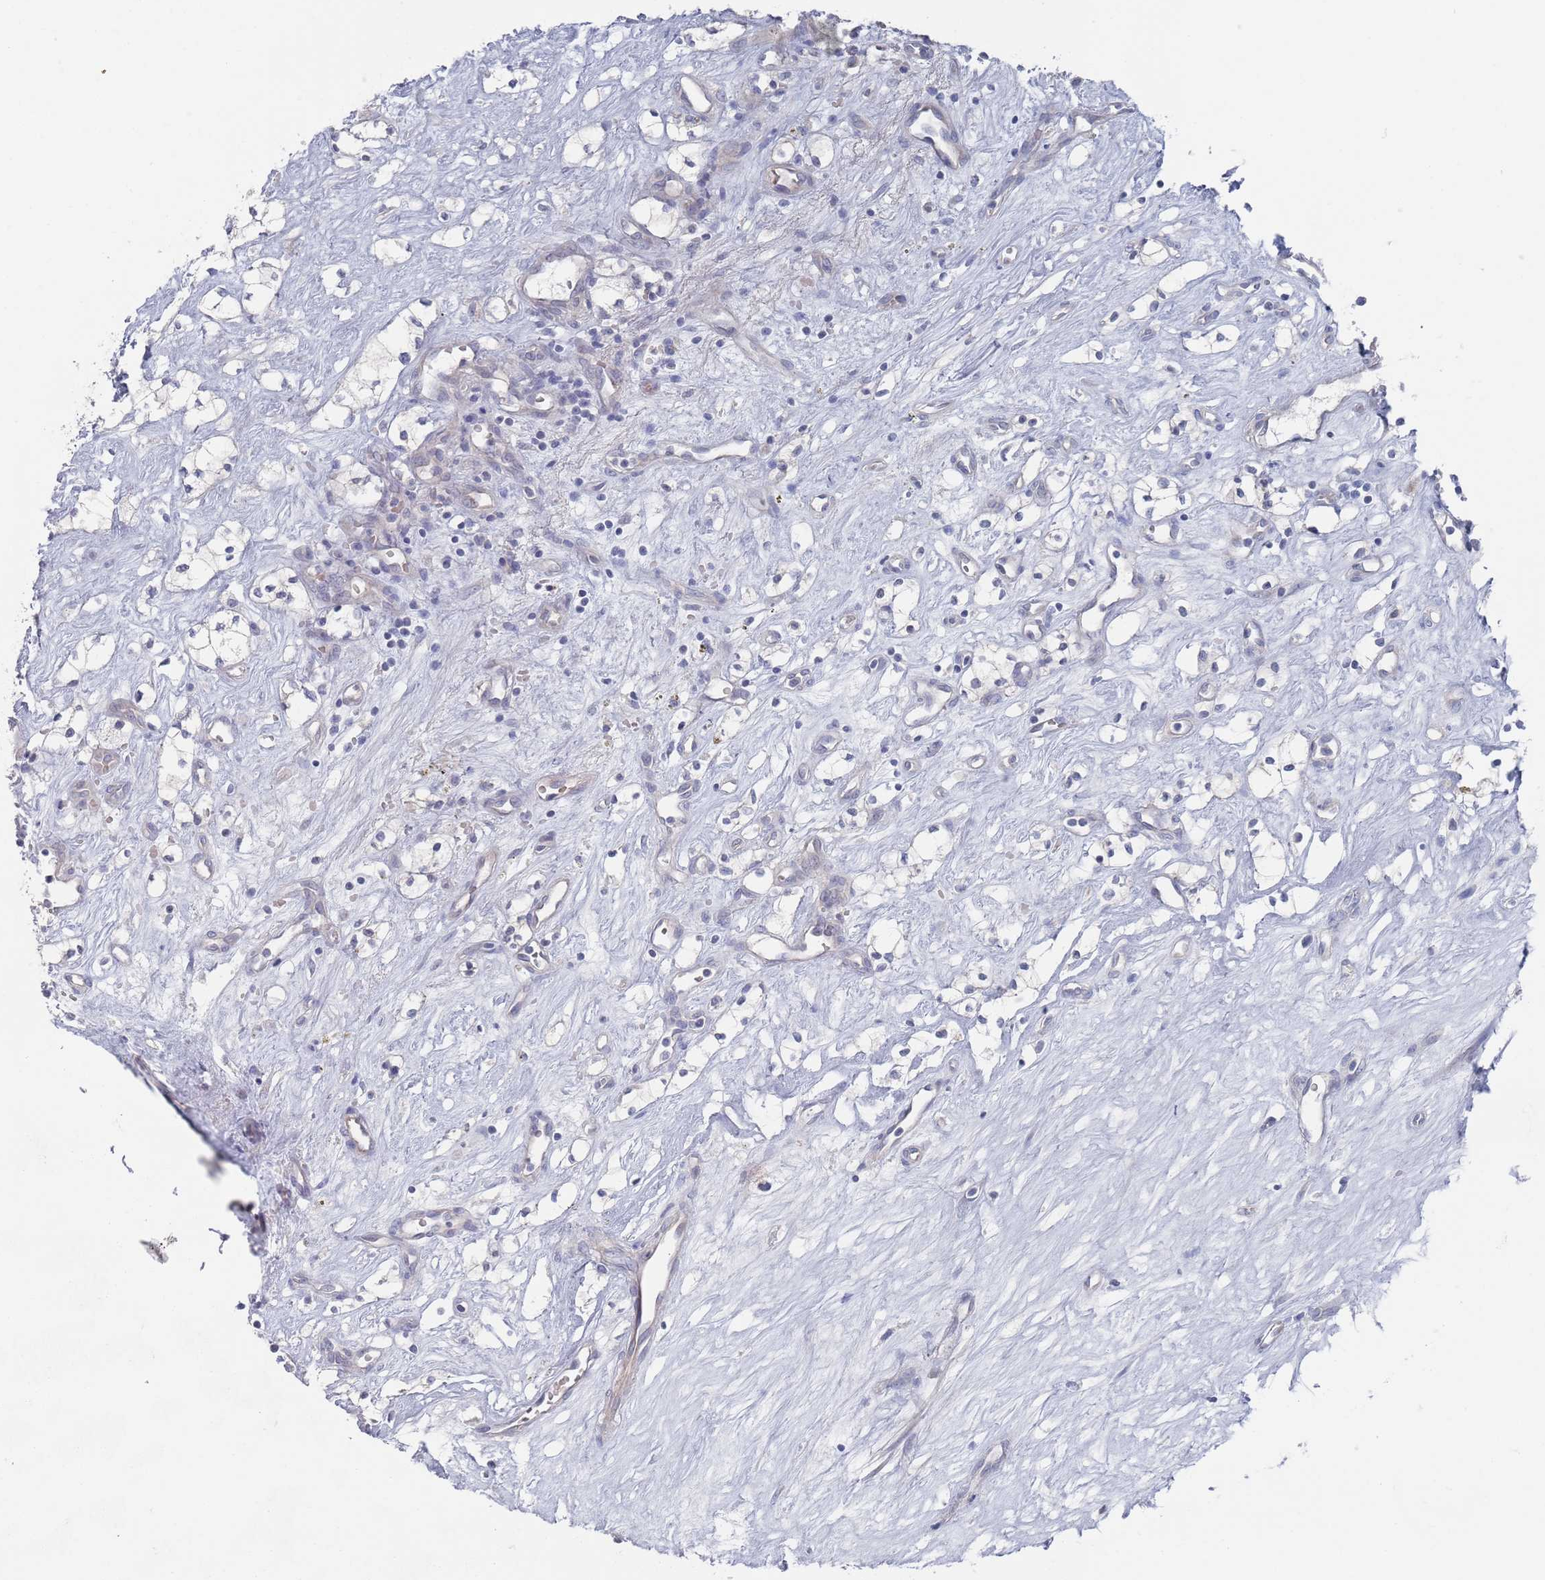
{"staining": {"intensity": "negative", "quantity": "none", "location": "none"}, "tissue": "renal cancer", "cell_type": "Tumor cells", "image_type": "cancer", "snomed": [{"axis": "morphology", "description": "Adenocarcinoma, NOS"}, {"axis": "topography", "description": "Kidney"}], "caption": "Immunohistochemistry (IHC) image of human renal cancer (adenocarcinoma) stained for a protein (brown), which exhibits no staining in tumor cells.", "gene": "TMCO3", "patient": {"sex": "male", "age": 59}}